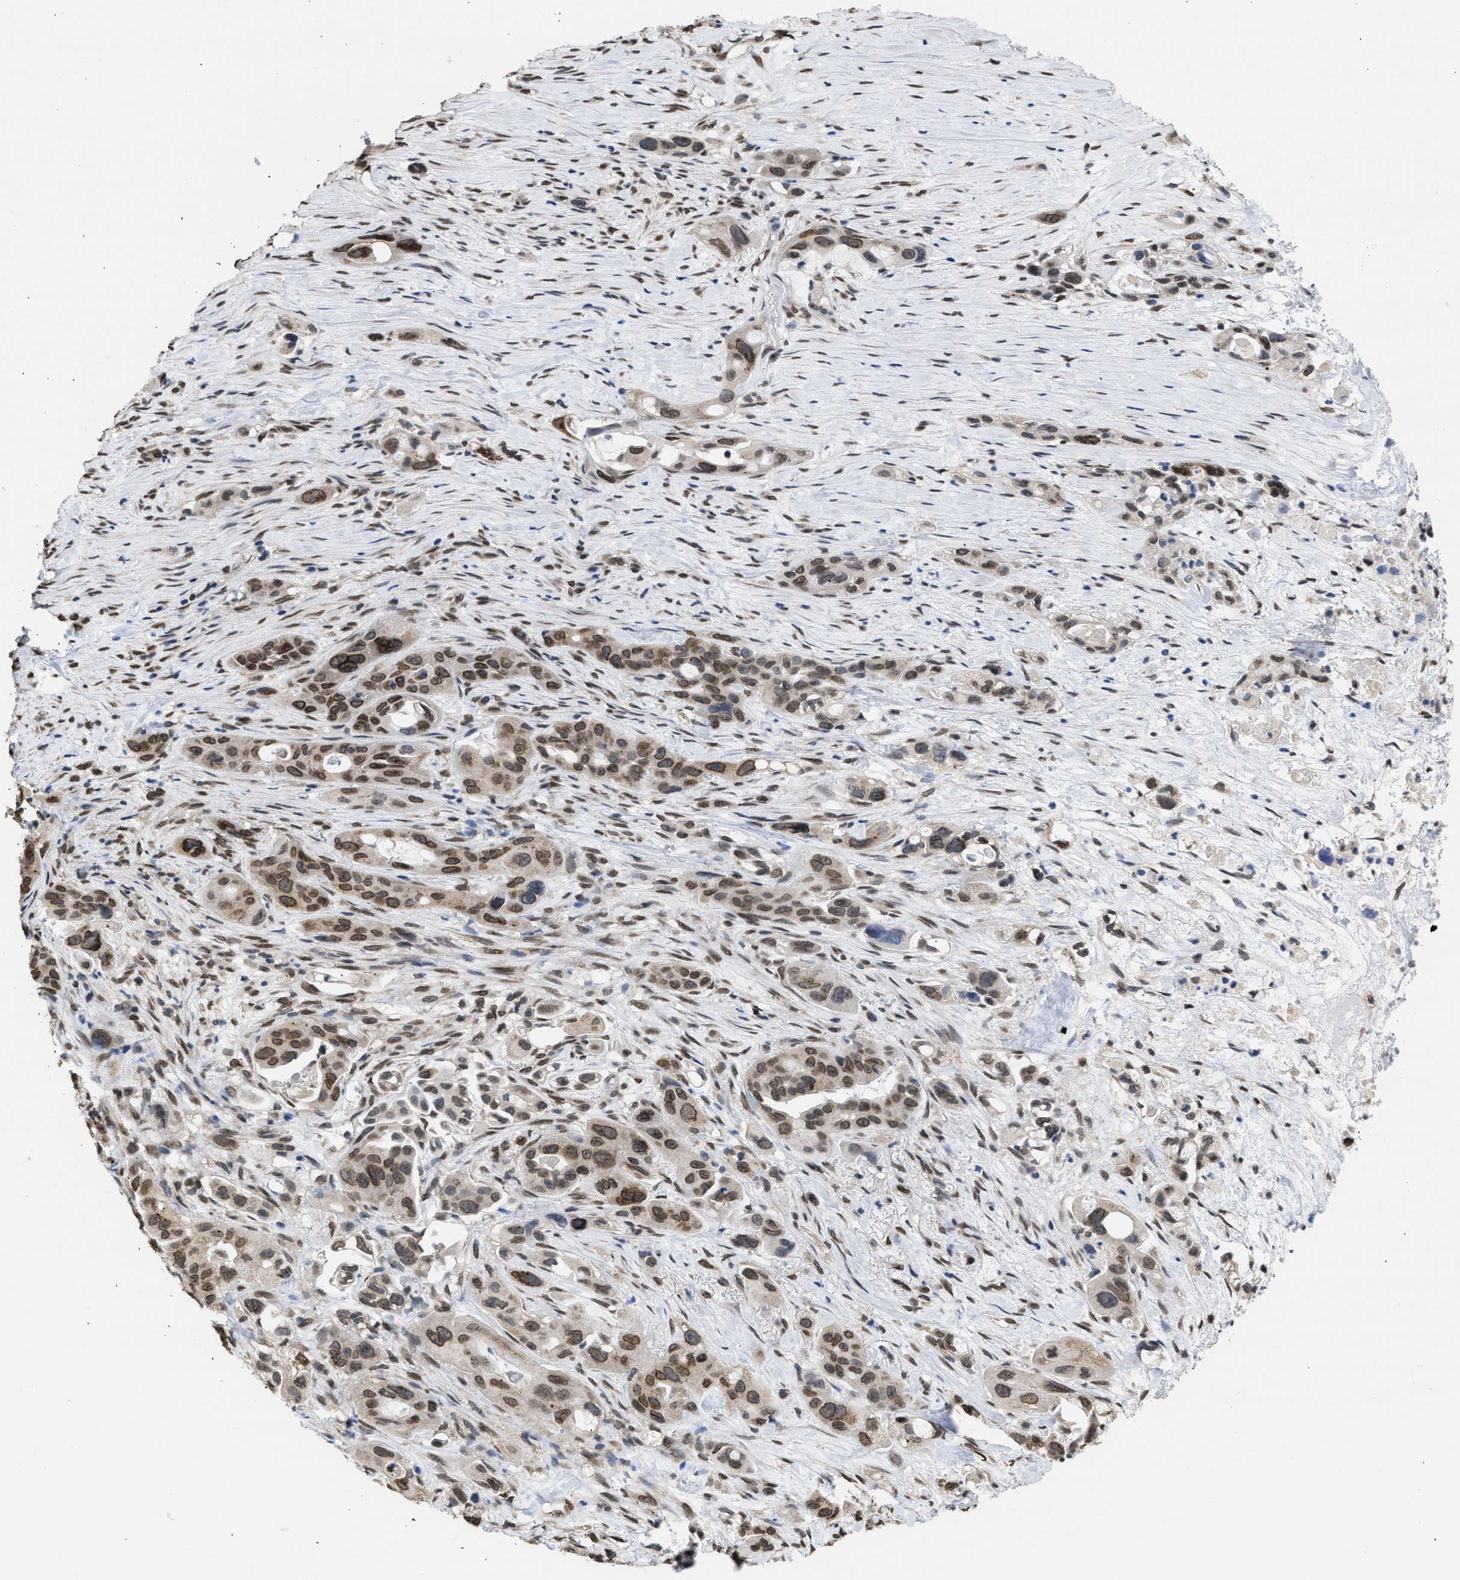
{"staining": {"intensity": "moderate", "quantity": ">75%", "location": "cytoplasmic/membranous,nuclear"}, "tissue": "pancreatic cancer", "cell_type": "Tumor cells", "image_type": "cancer", "snomed": [{"axis": "morphology", "description": "Adenocarcinoma, NOS"}, {"axis": "topography", "description": "Pancreas"}], "caption": "This image demonstrates adenocarcinoma (pancreatic) stained with immunohistochemistry to label a protein in brown. The cytoplasmic/membranous and nuclear of tumor cells show moderate positivity for the protein. Nuclei are counter-stained blue.", "gene": "NUP35", "patient": {"sex": "male", "age": 53}}